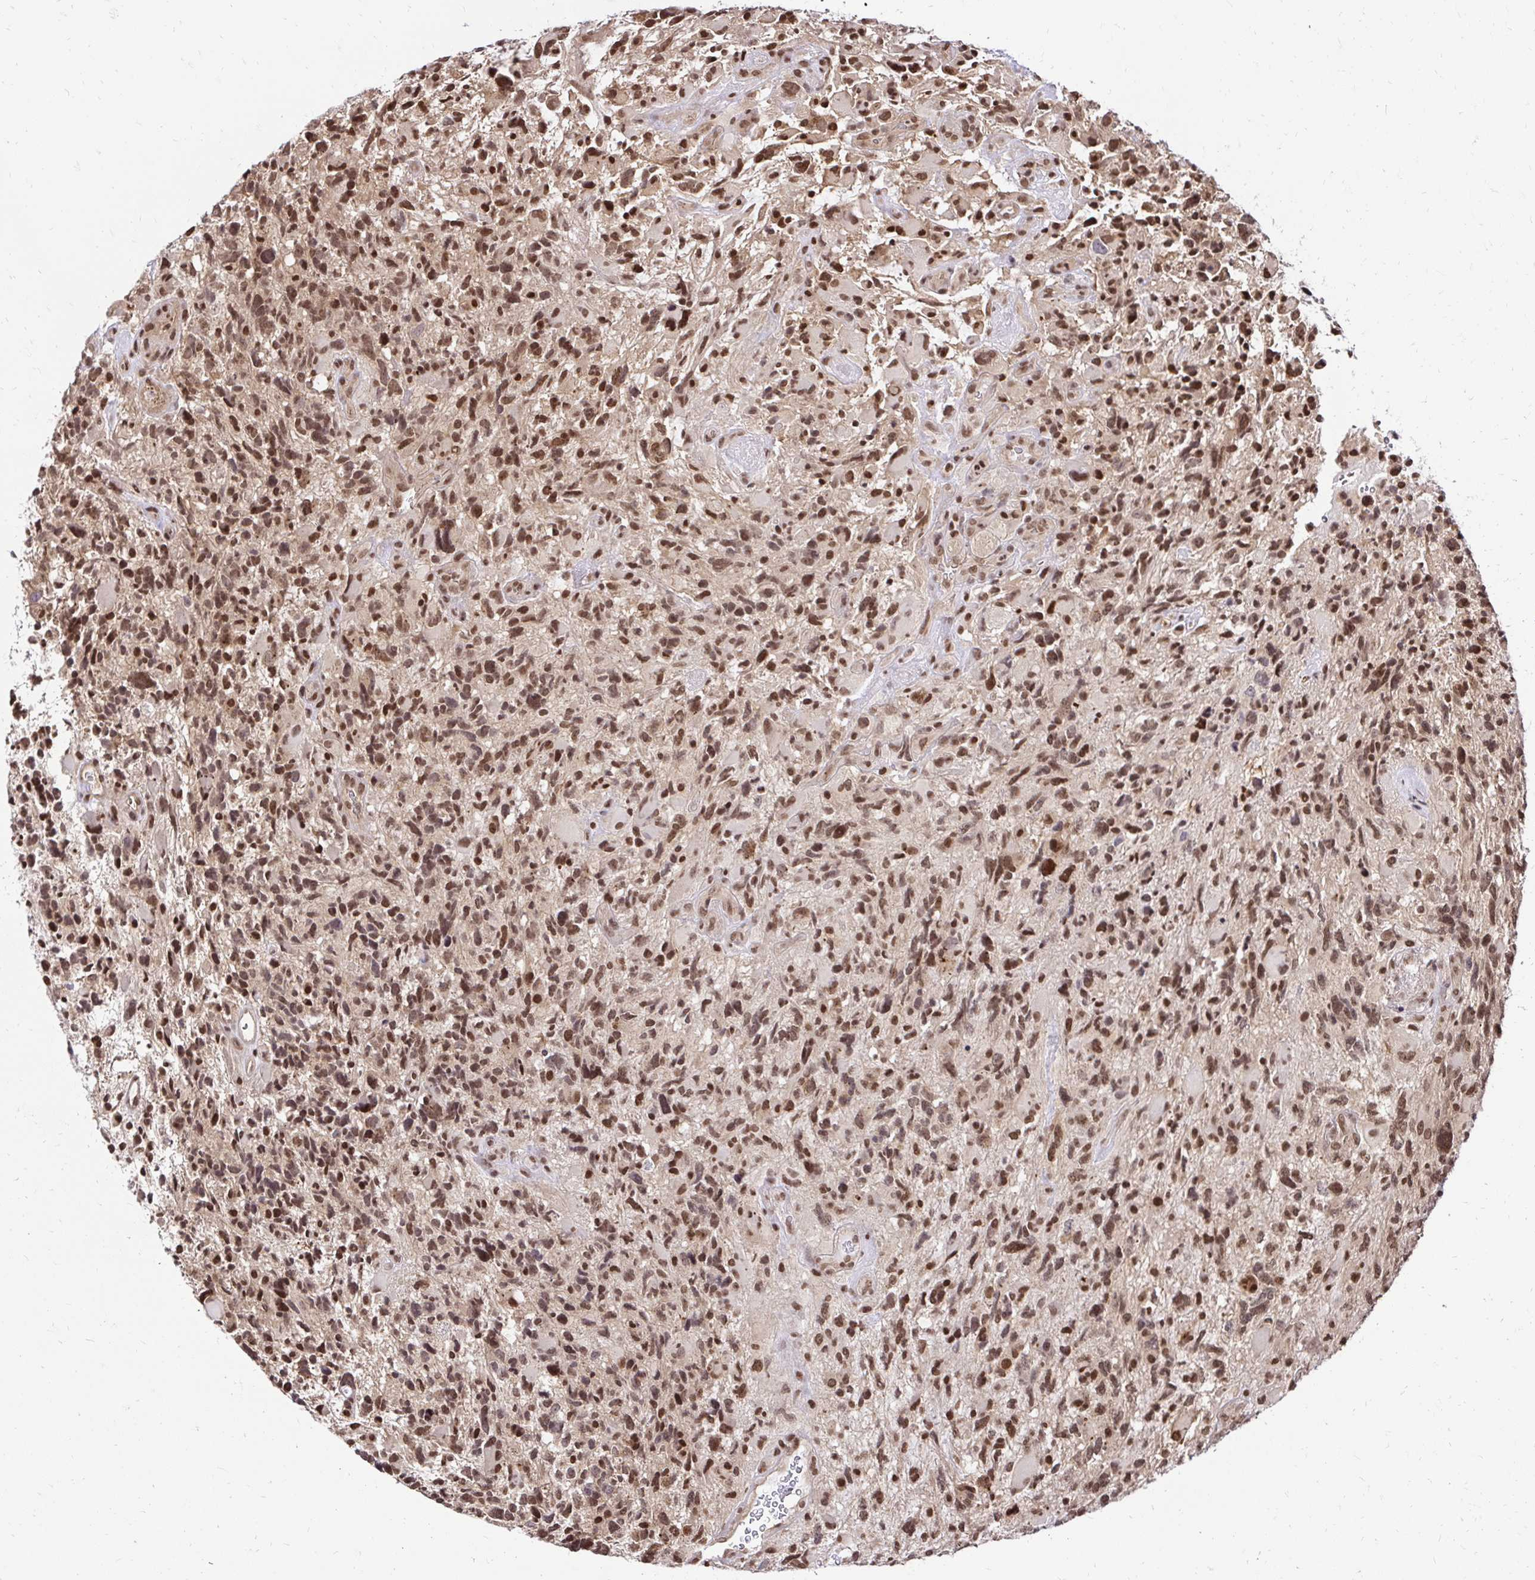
{"staining": {"intensity": "moderate", "quantity": ">75%", "location": "nuclear"}, "tissue": "glioma", "cell_type": "Tumor cells", "image_type": "cancer", "snomed": [{"axis": "morphology", "description": "Glioma, malignant, High grade"}, {"axis": "topography", "description": "Brain"}], "caption": "Brown immunohistochemical staining in glioma displays moderate nuclear expression in about >75% of tumor cells. The protein is stained brown, and the nuclei are stained in blue (DAB IHC with brightfield microscopy, high magnification).", "gene": "GLYR1", "patient": {"sex": "female", "age": 71}}